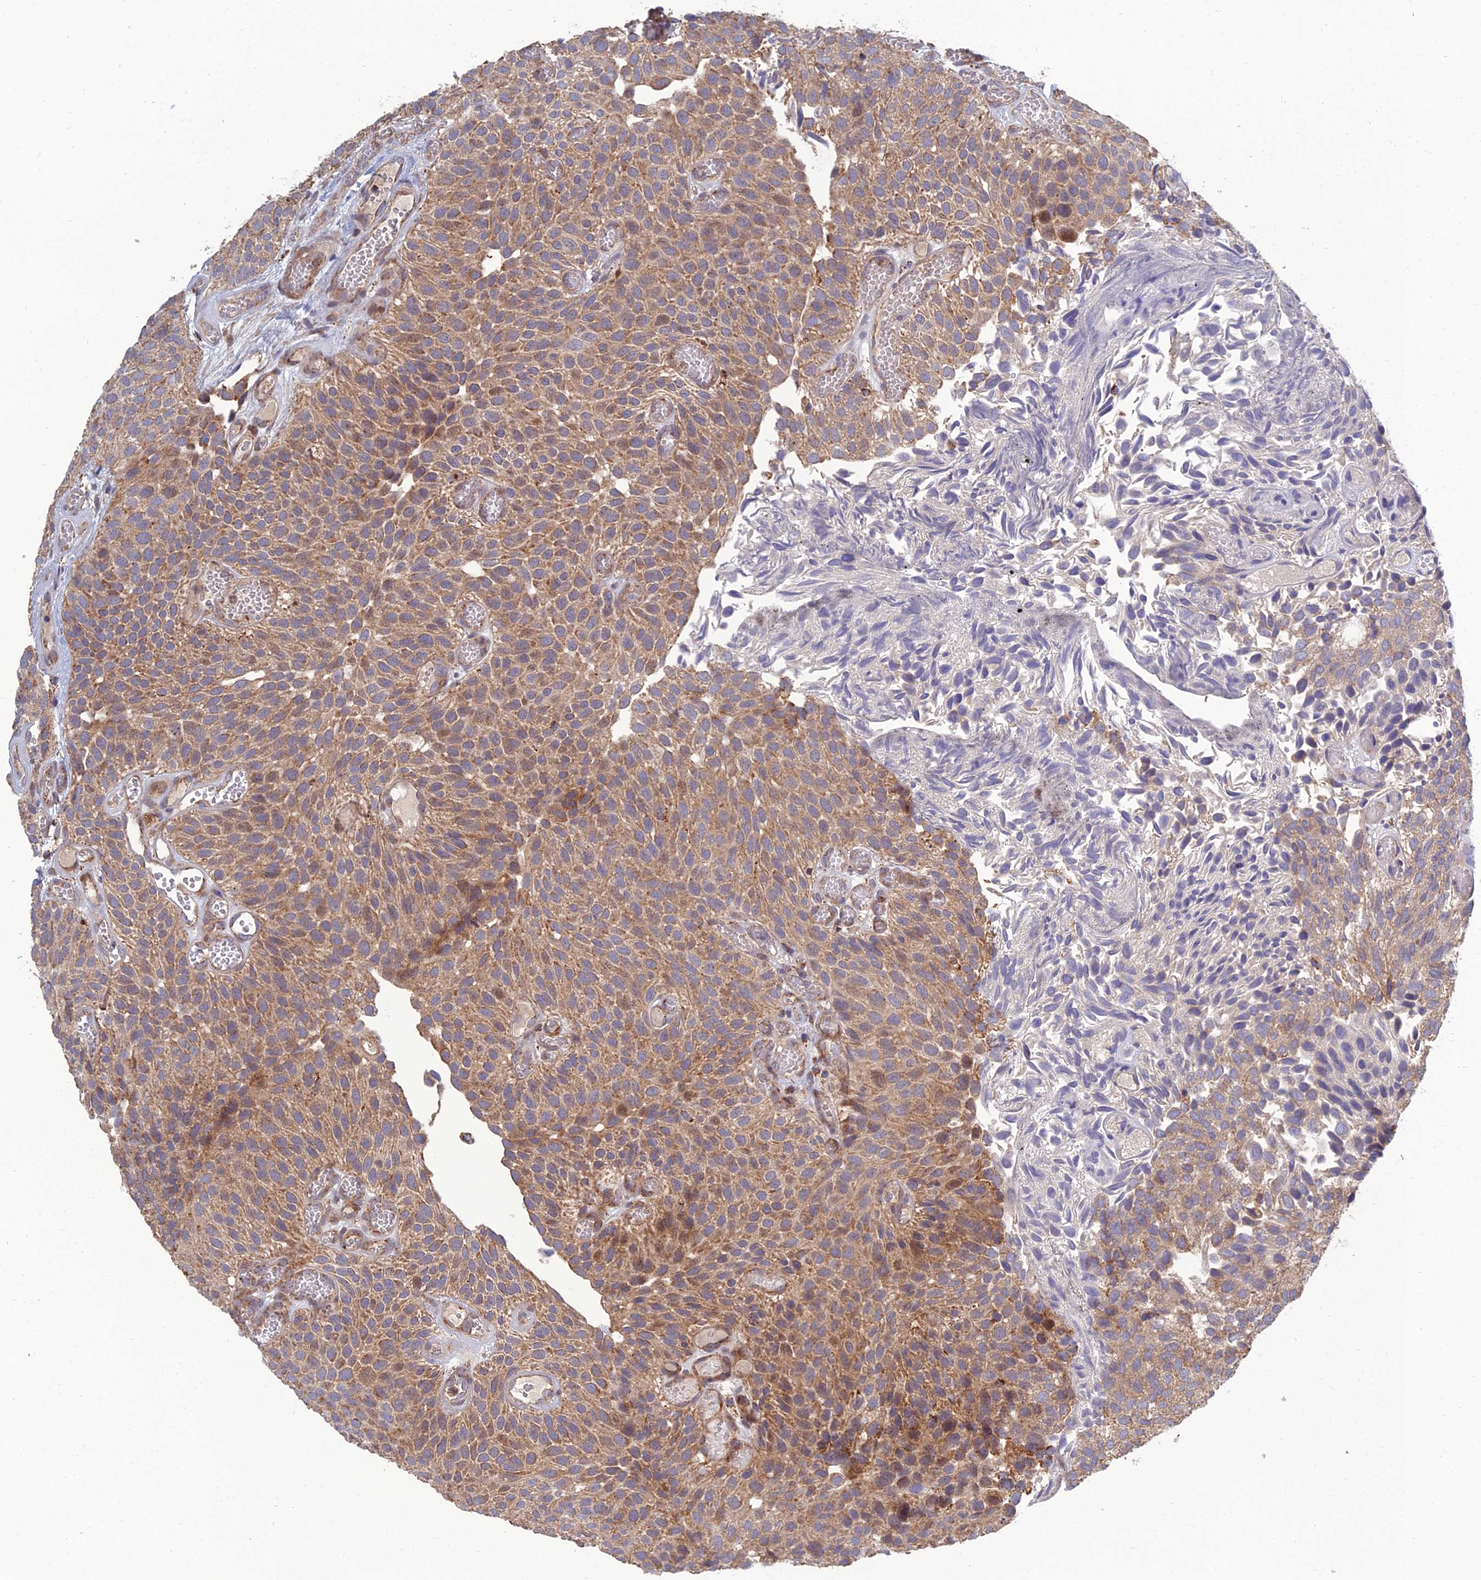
{"staining": {"intensity": "moderate", "quantity": ">75%", "location": "cytoplasmic/membranous"}, "tissue": "urothelial cancer", "cell_type": "Tumor cells", "image_type": "cancer", "snomed": [{"axis": "morphology", "description": "Urothelial carcinoma, Low grade"}, {"axis": "topography", "description": "Urinary bladder"}], "caption": "Human urothelial carcinoma (low-grade) stained for a protein (brown) reveals moderate cytoplasmic/membranous positive staining in approximately >75% of tumor cells.", "gene": "RIC8B", "patient": {"sex": "male", "age": 89}}